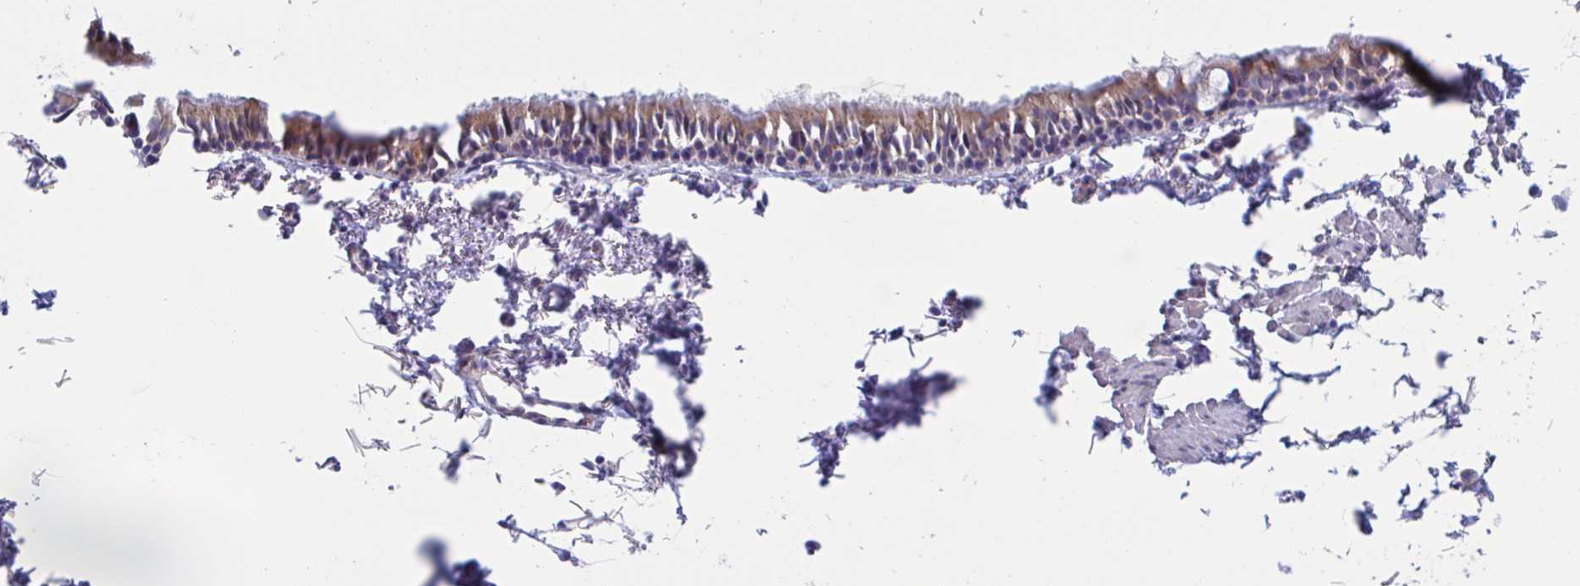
{"staining": {"intensity": "moderate", "quantity": "25%-75%", "location": "cytoplasmic/membranous"}, "tissue": "bronchus", "cell_type": "Respiratory epithelial cells", "image_type": "normal", "snomed": [{"axis": "morphology", "description": "Normal tissue, NOS"}, {"axis": "topography", "description": "Cartilage tissue"}, {"axis": "topography", "description": "Bronchus"}, {"axis": "topography", "description": "Peripheral nerve tissue"}], "caption": "IHC of benign human bronchus displays medium levels of moderate cytoplasmic/membranous staining in approximately 25%-75% of respiratory epithelial cells.", "gene": "MS4A14", "patient": {"sex": "female", "age": 59}}